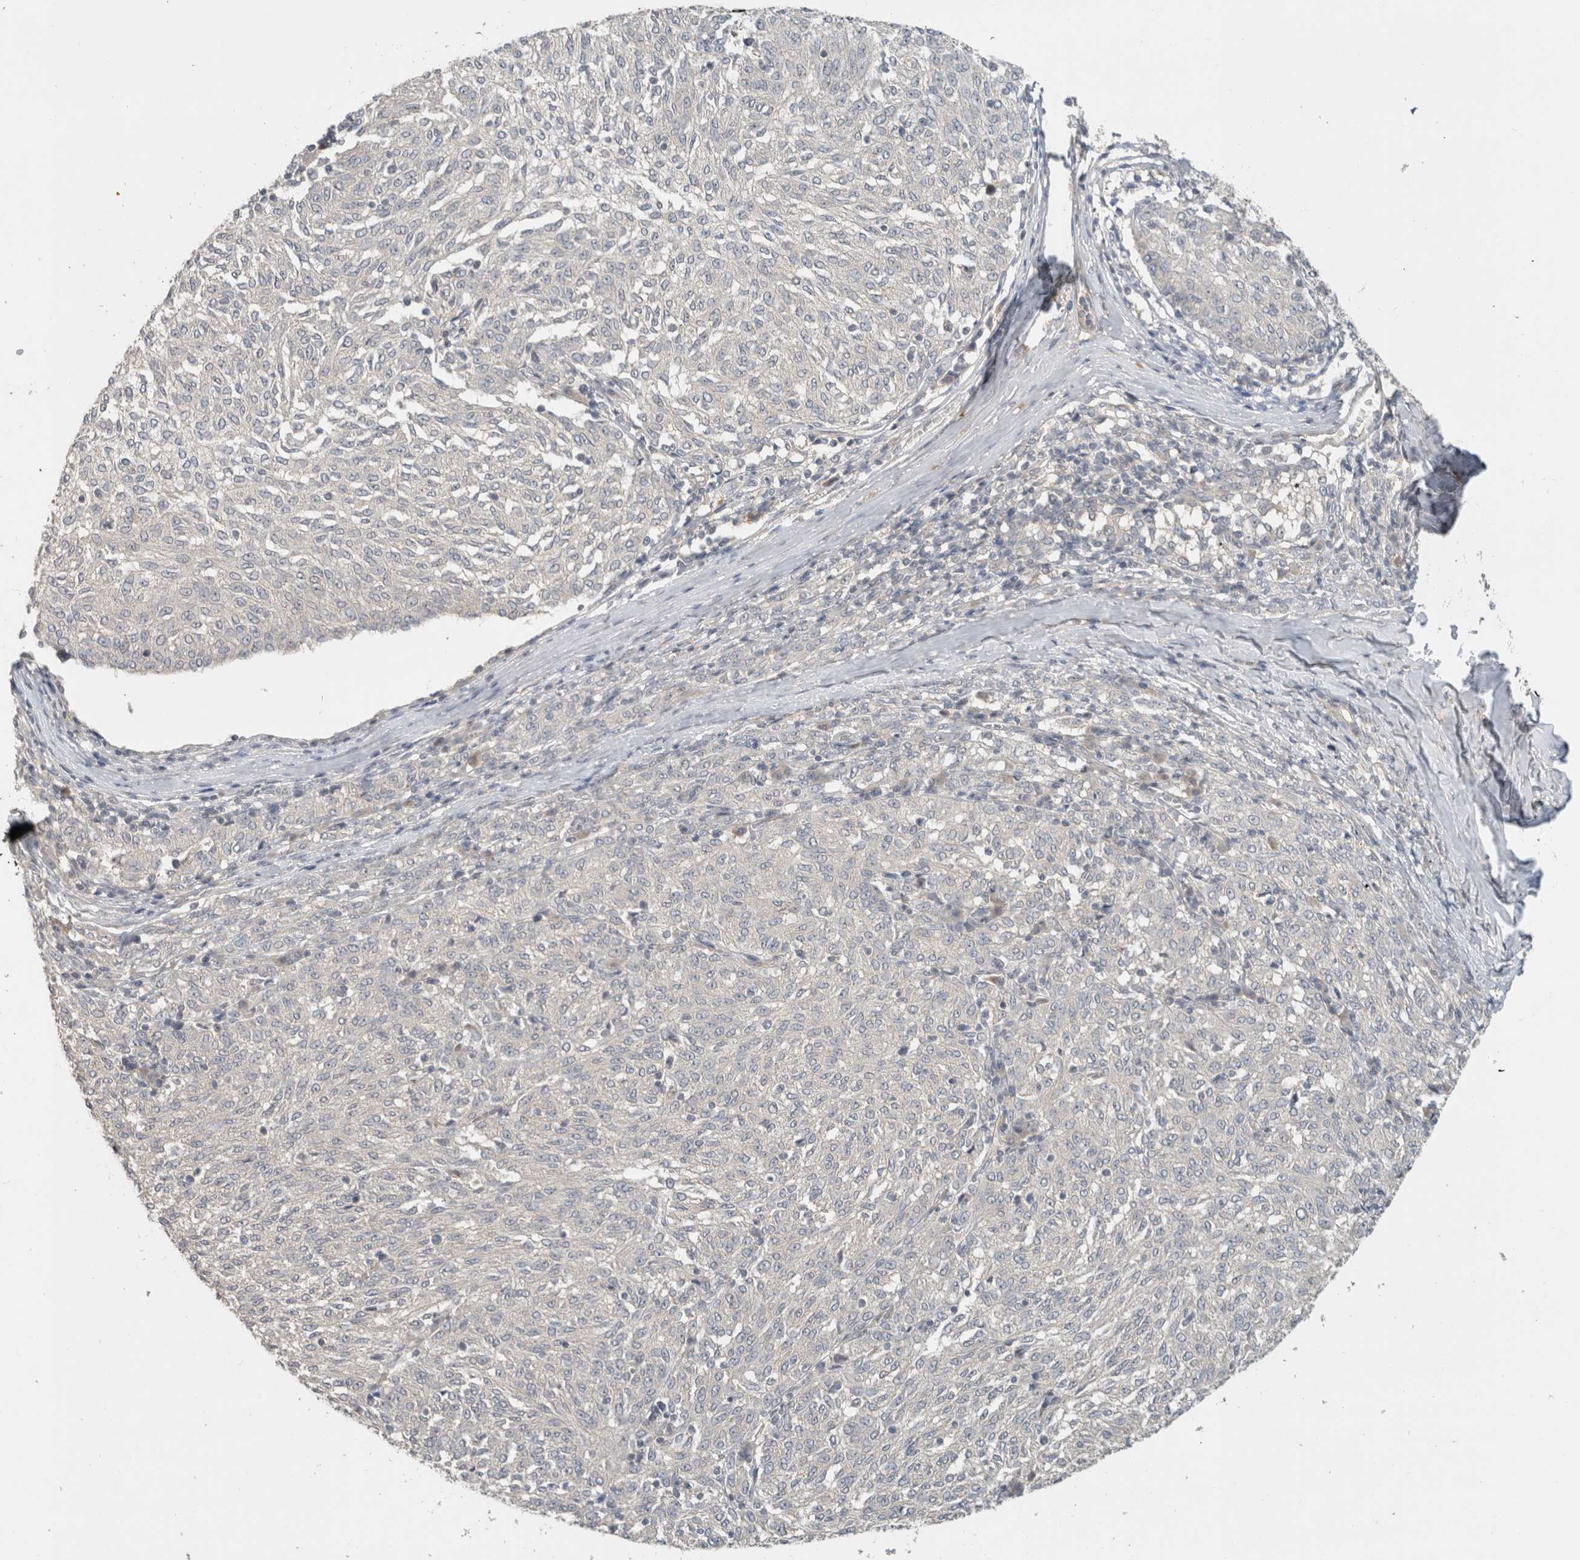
{"staining": {"intensity": "negative", "quantity": "none", "location": "none"}, "tissue": "melanoma", "cell_type": "Tumor cells", "image_type": "cancer", "snomed": [{"axis": "morphology", "description": "Malignant melanoma, NOS"}, {"axis": "topography", "description": "Skin"}], "caption": "The immunohistochemistry (IHC) micrograph has no significant positivity in tumor cells of melanoma tissue. Brightfield microscopy of immunohistochemistry (IHC) stained with DAB (brown) and hematoxylin (blue), captured at high magnification.", "gene": "ERCC6L2", "patient": {"sex": "female", "age": 72}}